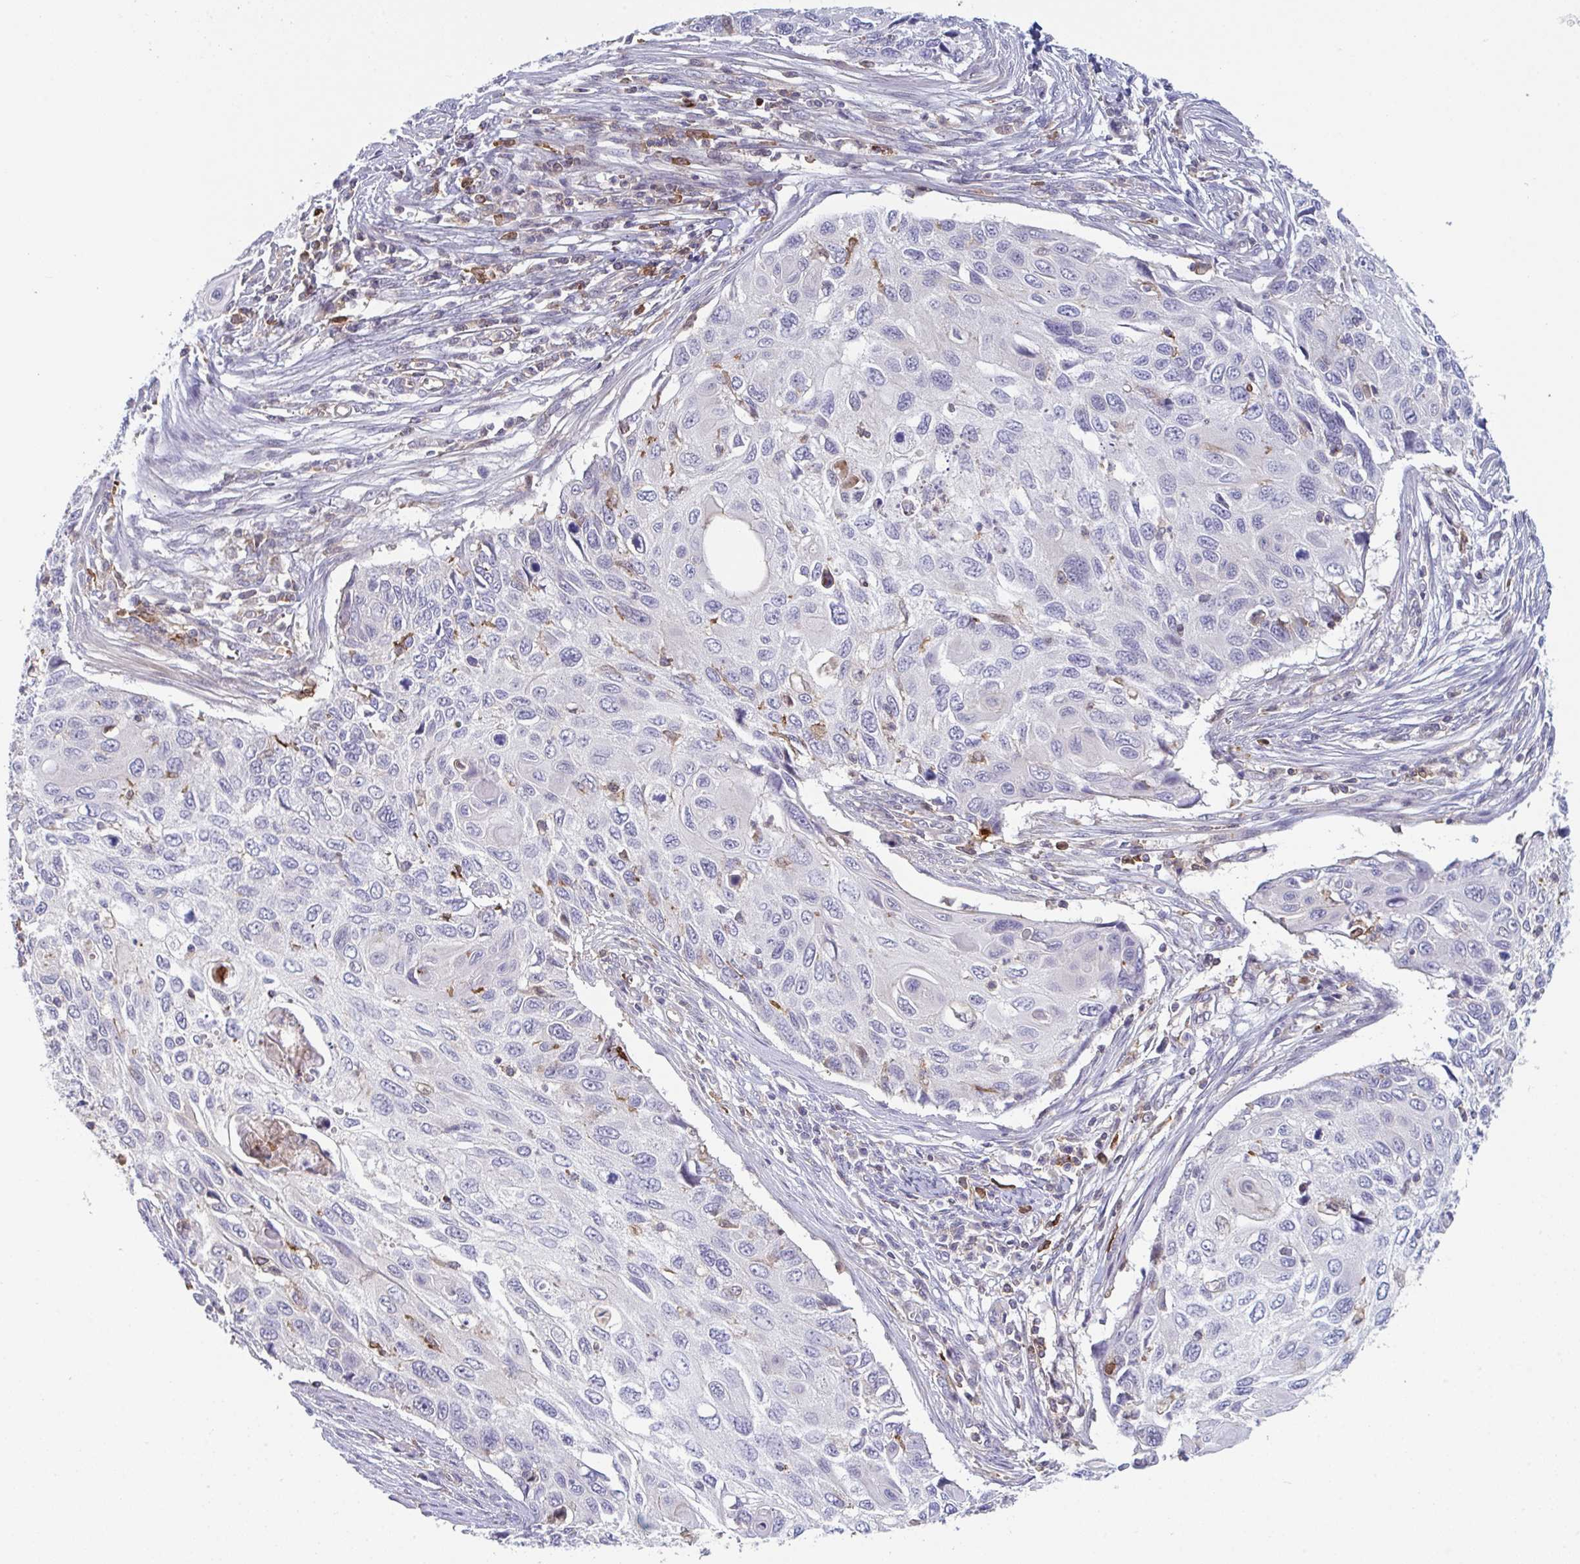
{"staining": {"intensity": "negative", "quantity": "none", "location": "none"}, "tissue": "cervical cancer", "cell_type": "Tumor cells", "image_type": "cancer", "snomed": [{"axis": "morphology", "description": "Squamous cell carcinoma, NOS"}, {"axis": "topography", "description": "Cervix"}], "caption": "Immunohistochemistry image of human cervical cancer stained for a protein (brown), which displays no expression in tumor cells. Brightfield microscopy of immunohistochemistry stained with DAB (brown) and hematoxylin (blue), captured at high magnification.", "gene": "DISP2", "patient": {"sex": "female", "age": 70}}